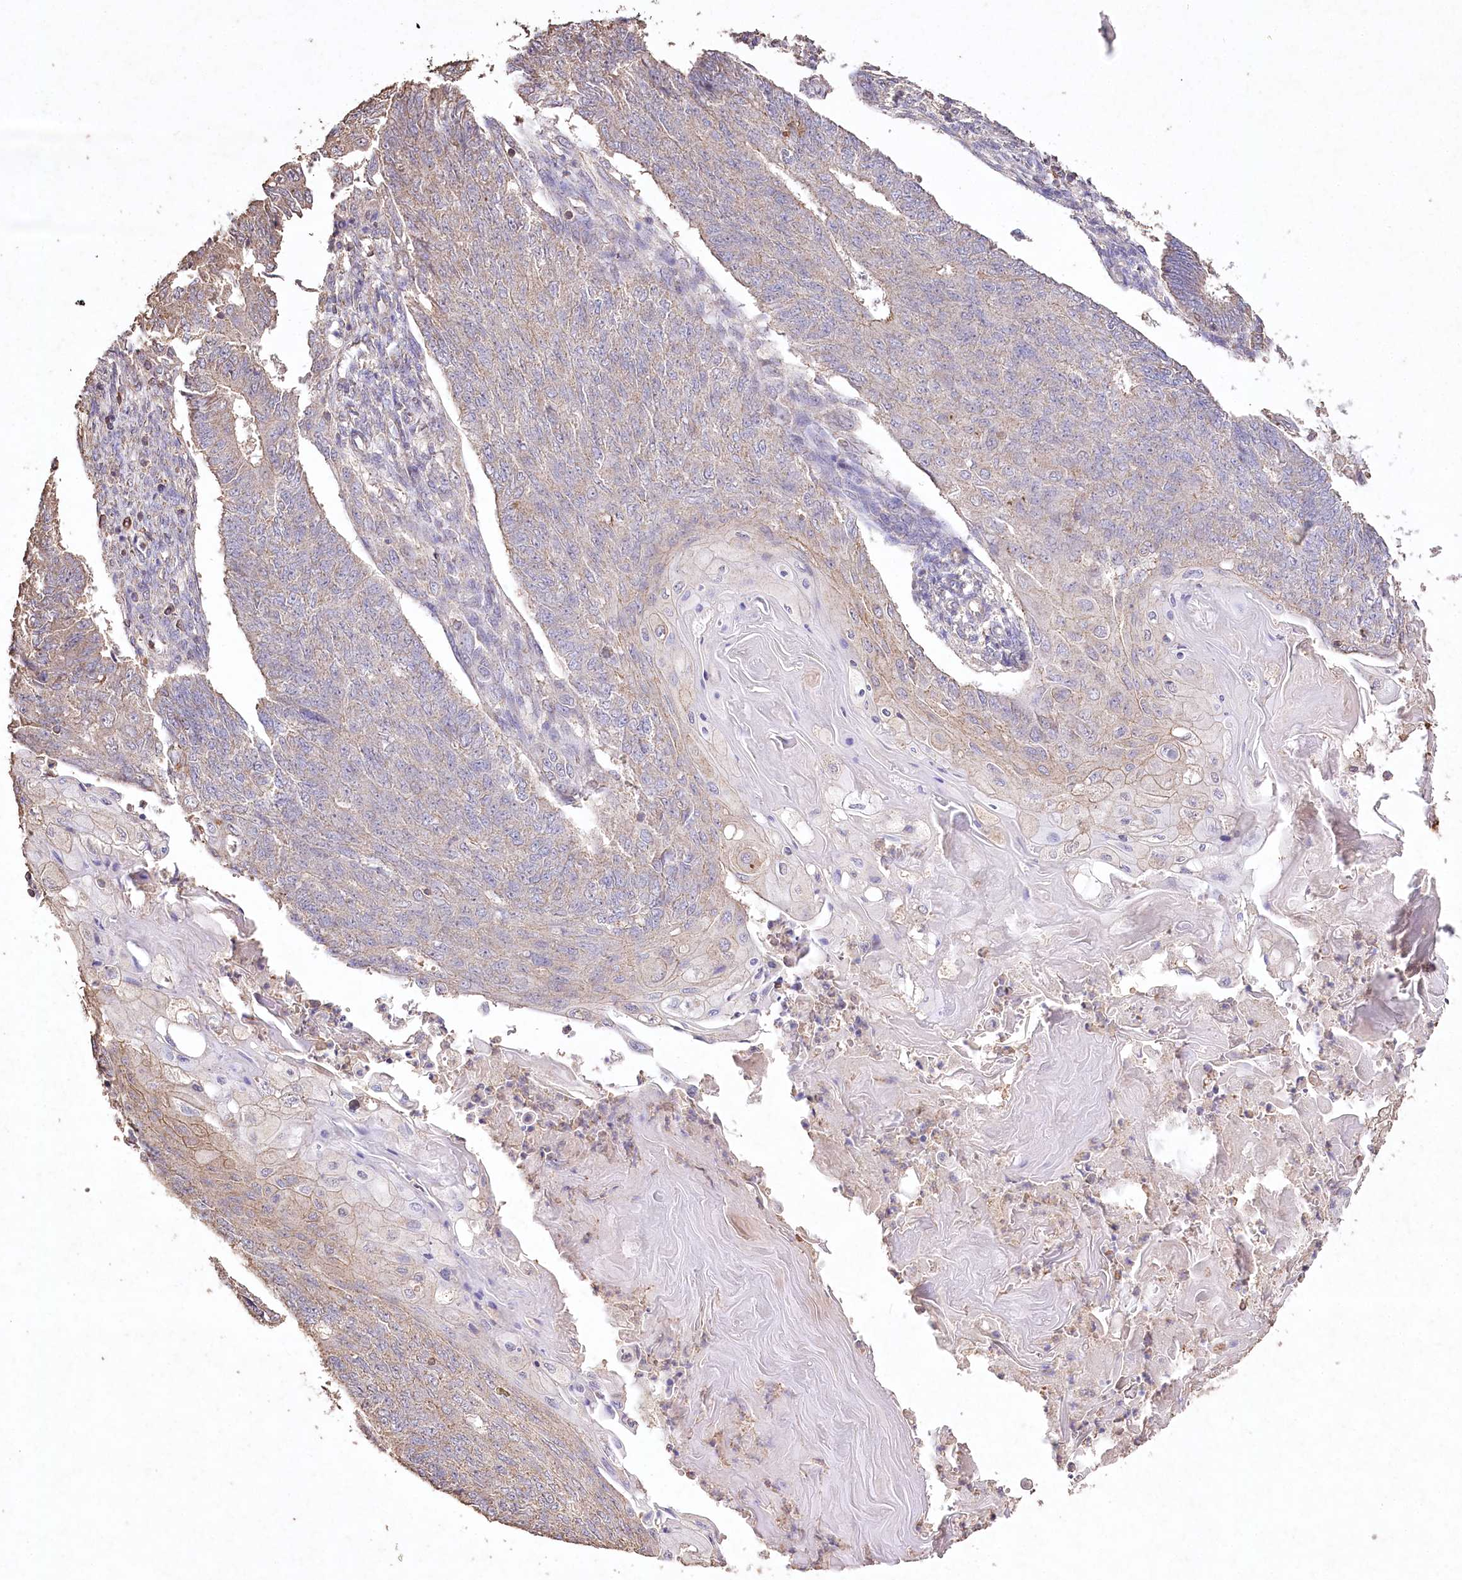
{"staining": {"intensity": "negative", "quantity": "none", "location": "none"}, "tissue": "endometrial cancer", "cell_type": "Tumor cells", "image_type": "cancer", "snomed": [{"axis": "morphology", "description": "Adenocarcinoma, NOS"}, {"axis": "topography", "description": "Endometrium"}], "caption": "Human endometrial cancer (adenocarcinoma) stained for a protein using immunohistochemistry demonstrates no staining in tumor cells.", "gene": "IREB2", "patient": {"sex": "female", "age": 32}}